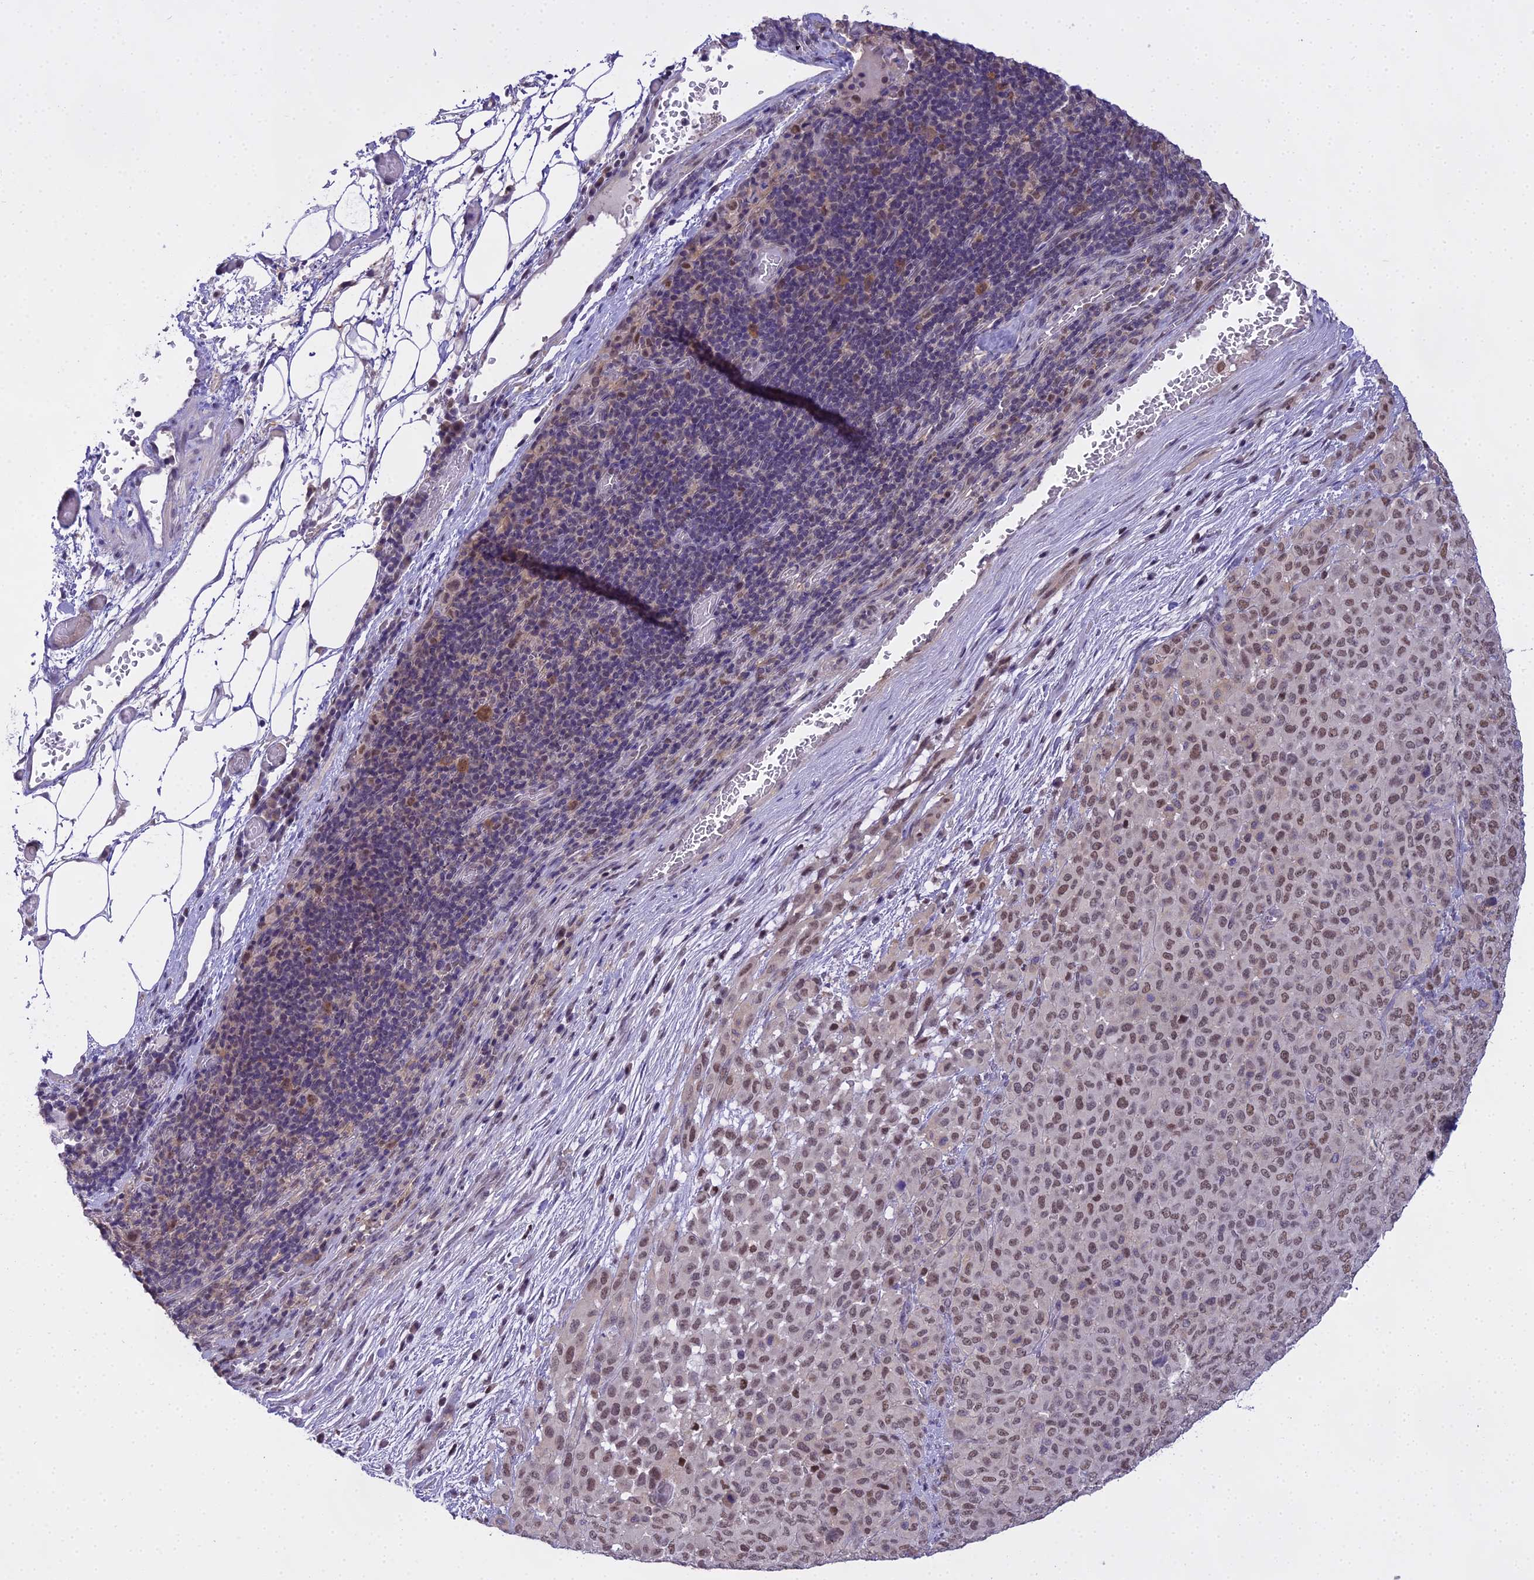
{"staining": {"intensity": "weak", "quantity": ">75%", "location": "nuclear"}, "tissue": "melanoma", "cell_type": "Tumor cells", "image_type": "cancer", "snomed": [{"axis": "morphology", "description": "Malignant melanoma, Metastatic site"}, {"axis": "topography", "description": "Skin"}], "caption": "Protein expression analysis of human melanoma reveals weak nuclear positivity in about >75% of tumor cells. (brown staining indicates protein expression, while blue staining denotes nuclei).", "gene": "MAT2A", "patient": {"sex": "female", "age": 81}}